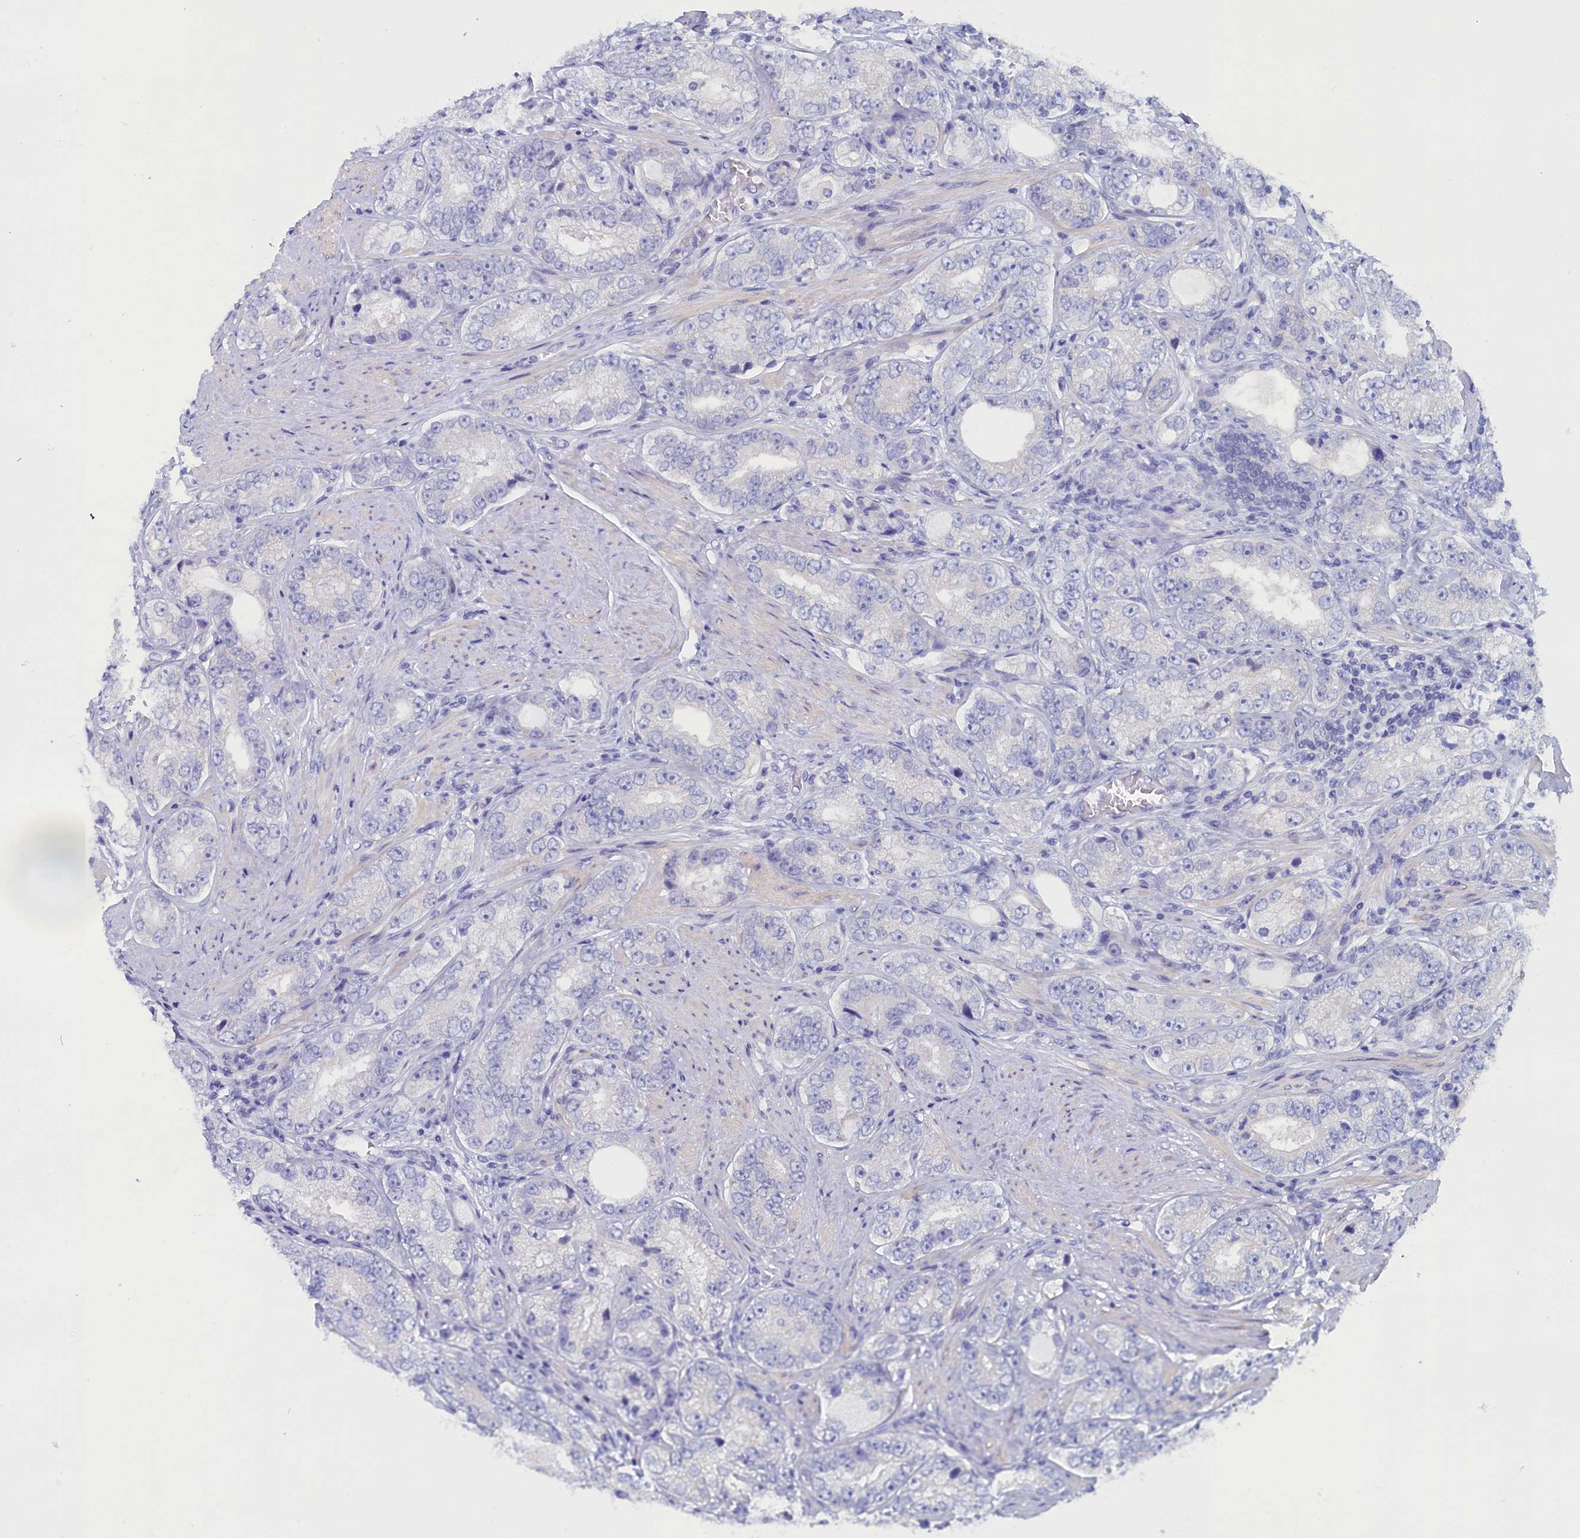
{"staining": {"intensity": "negative", "quantity": "none", "location": "none"}, "tissue": "prostate cancer", "cell_type": "Tumor cells", "image_type": "cancer", "snomed": [{"axis": "morphology", "description": "Adenocarcinoma, High grade"}, {"axis": "topography", "description": "Prostate"}], "caption": "IHC histopathology image of neoplastic tissue: prostate cancer stained with DAB (3,3'-diaminobenzidine) displays no significant protein expression in tumor cells.", "gene": "ANKRD2", "patient": {"sex": "male", "age": 56}}